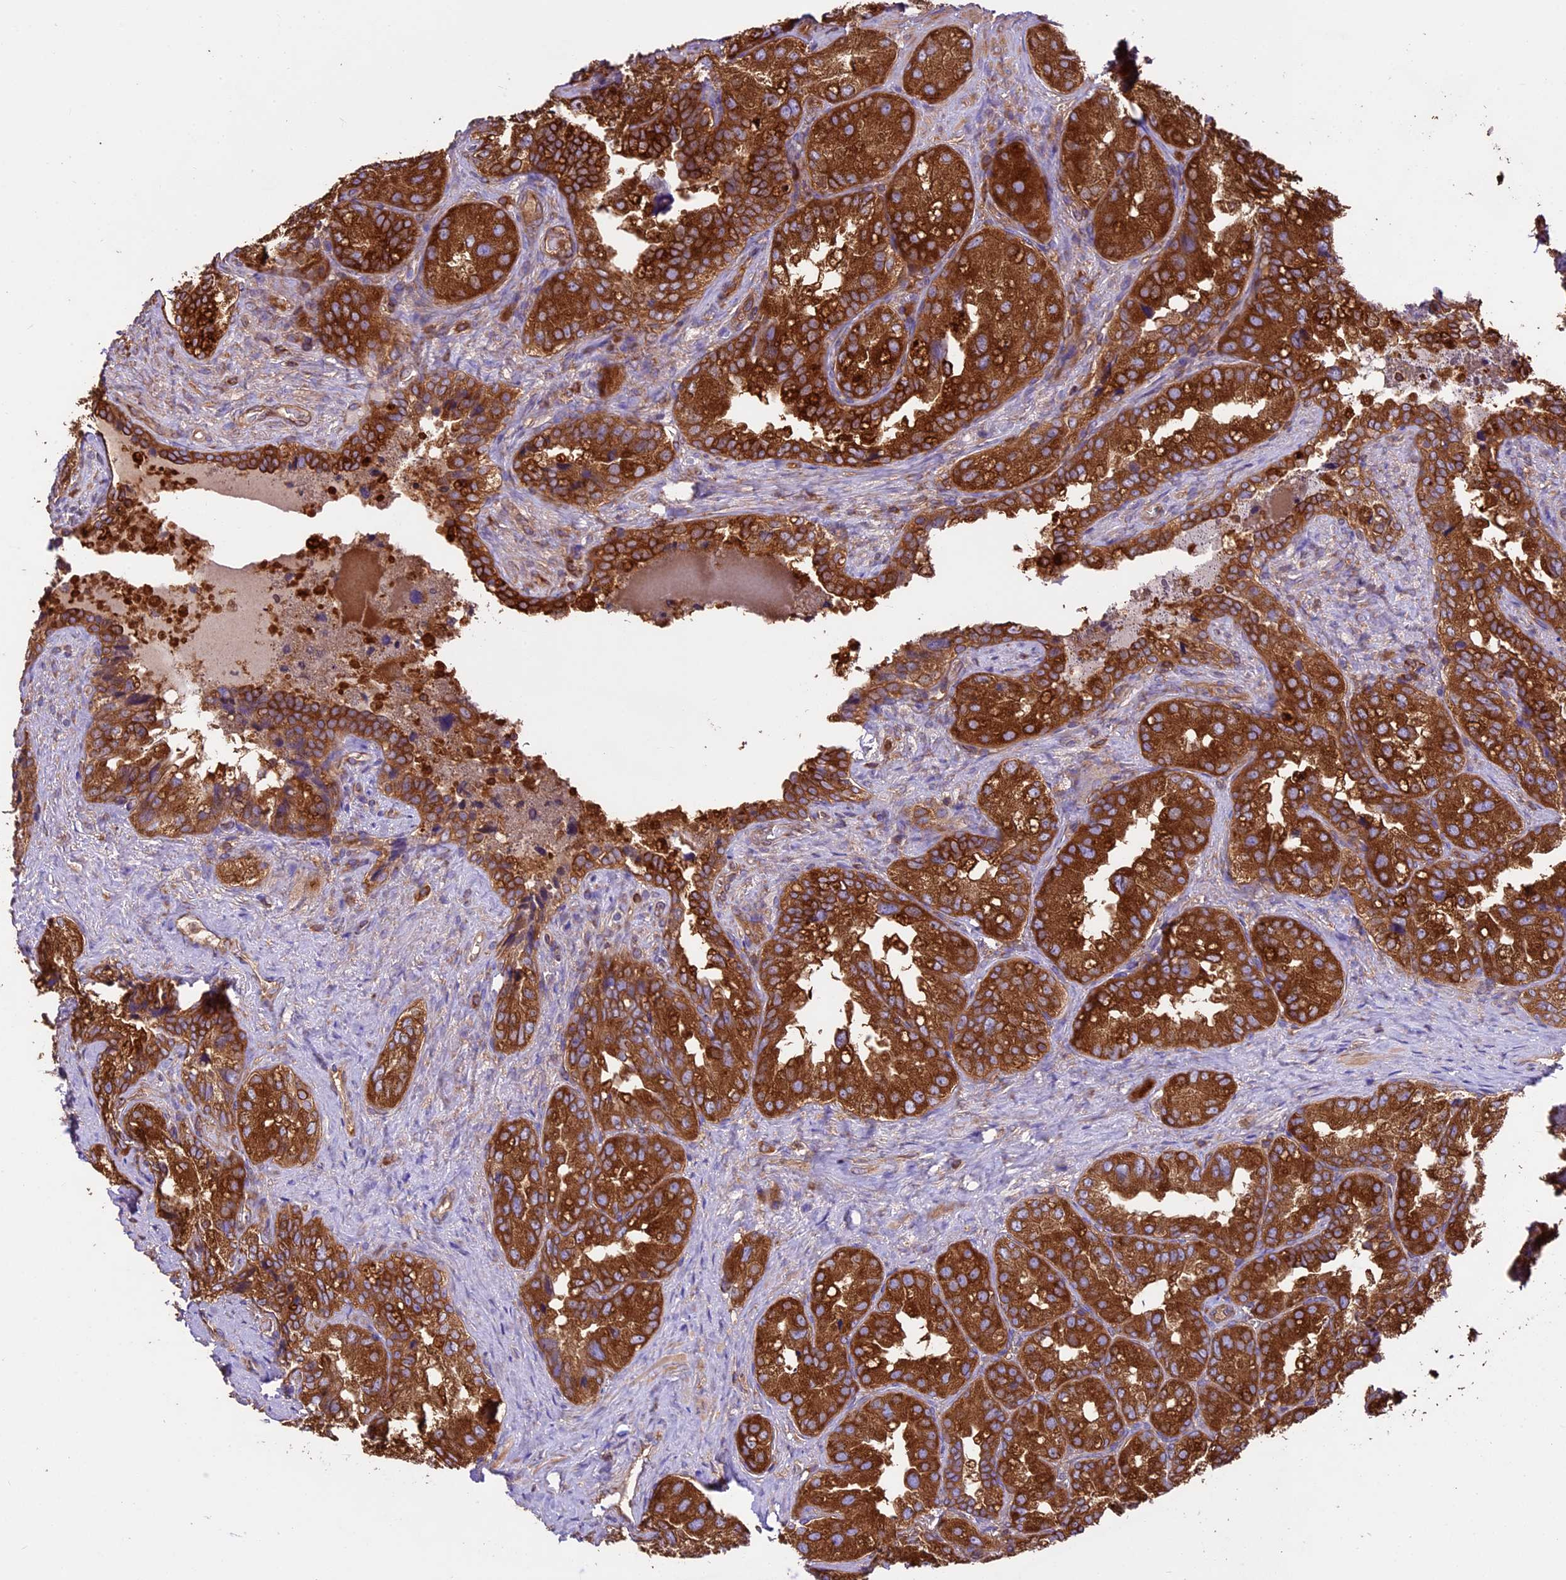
{"staining": {"intensity": "strong", "quantity": ">75%", "location": "cytoplasmic/membranous"}, "tissue": "seminal vesicle", "cell_type": "Glandular cells", "image_type": "normal", "snomed": [{"axis": "morphology", "description": "Normal tissue, NOS"}, {"axis": "topography", "description": "Seminal veicle"}, {"axis": "topography", "description": "Peripheral nerve tissue"}], "caption": "This is a micrograph of immunohistochemistry staining of normal seminal vesicle, which shows strong staining in the cytoplasmic/membranous of glandular cells.", "gene": "KARS1", "patient": {"sex": "male", "age": 67}}